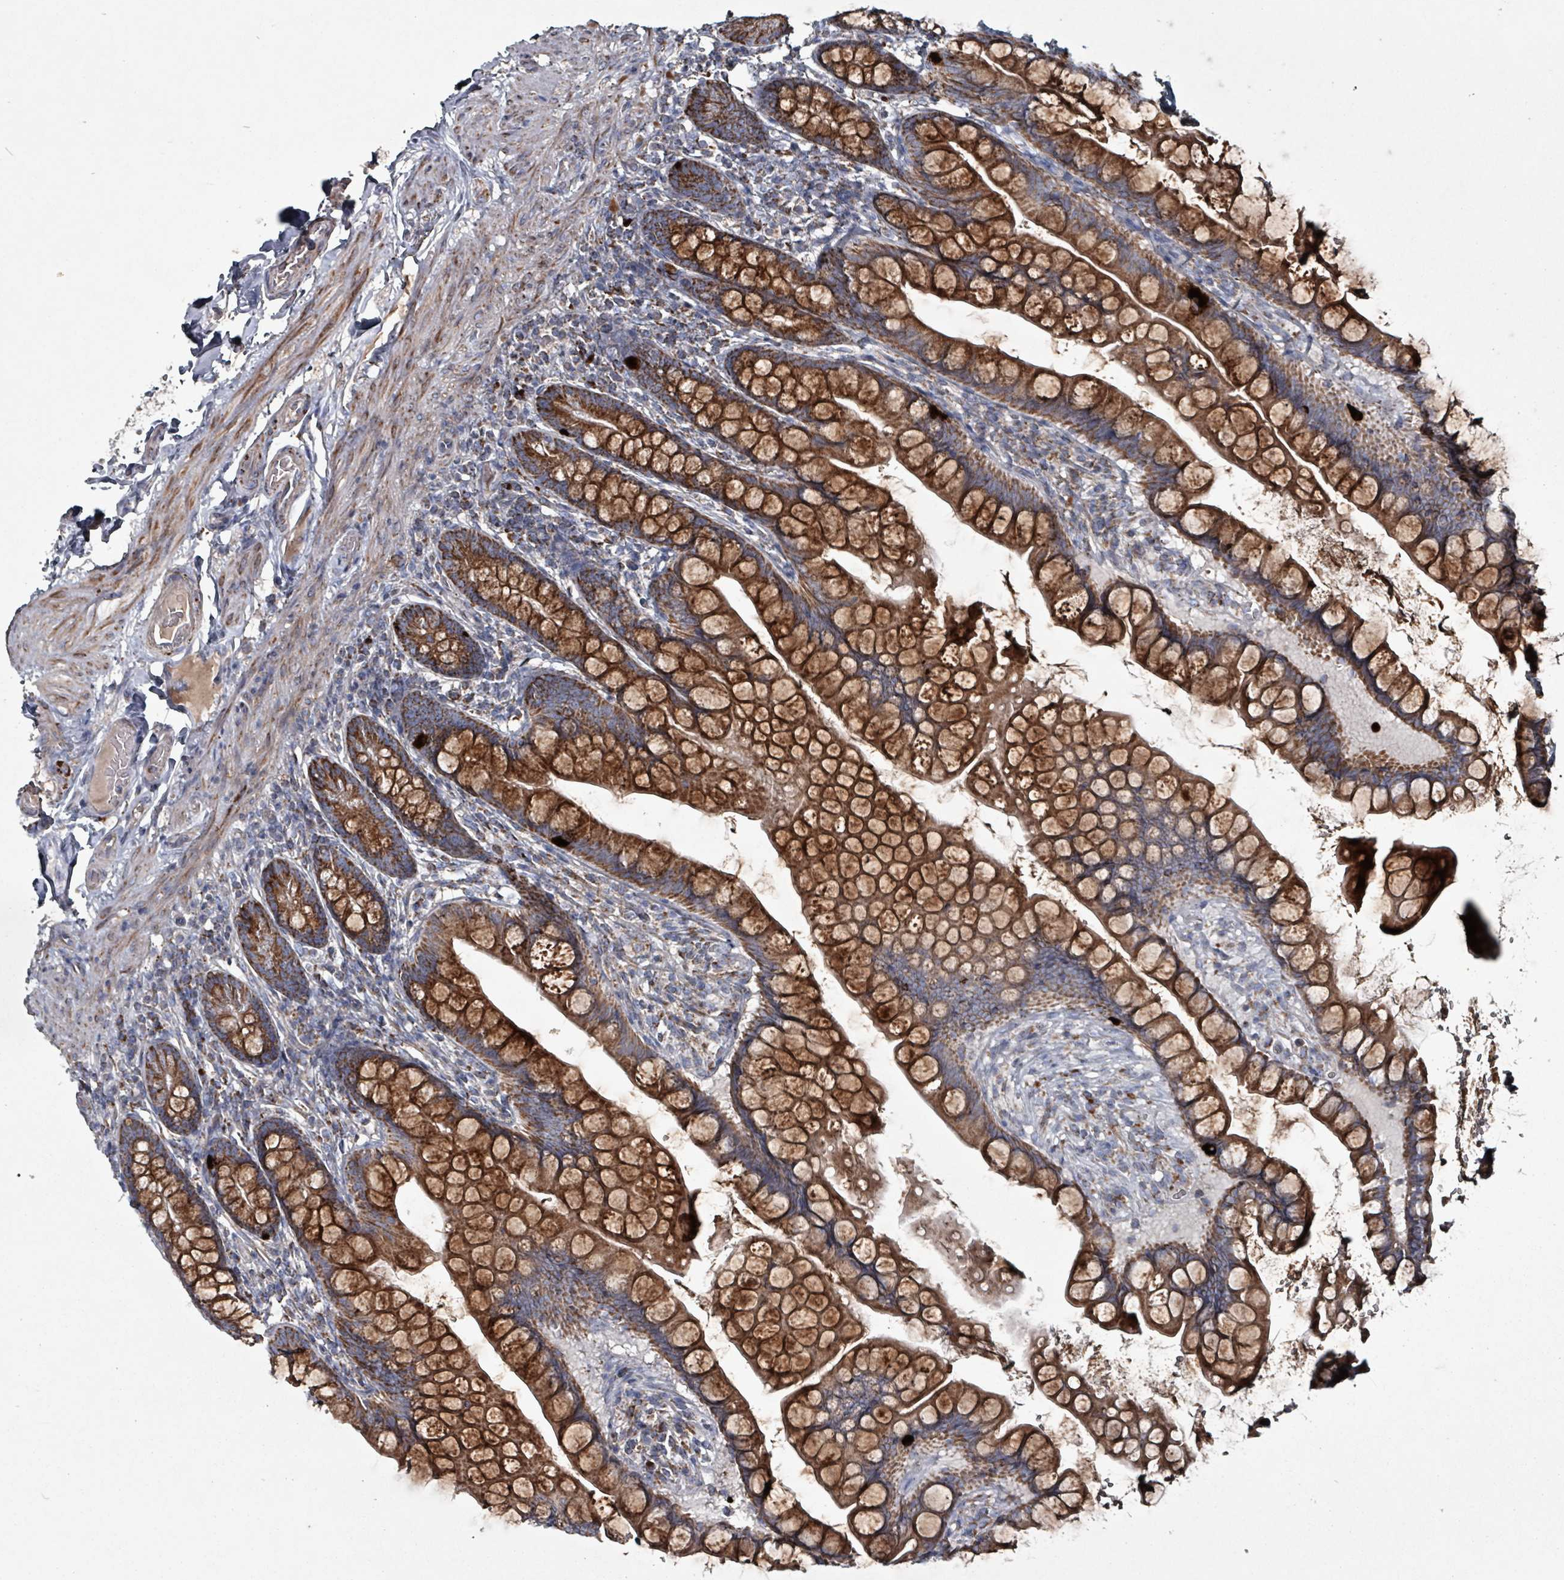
{"staining": {"intensity": "strong", "quantity": ">75%", "location": "cytoplasmic/membranous"}, "tissue": "small intestine", "cell_type": "Glandular cells", "image_type": "normal", "snomed": [{"axis": "morphology", "description": "Normal tissue, NOS"}, {"axis": "topography", "description": "Small intestine"}], "caption": "DAB immunohistochemical staining of benign human small intestine exhibits strong cytoplasmic/membranous protein staining in approximately >75% of glandular cells.", "gene": "ABHD18", "patient": {"sex": "male", "age": 70}}